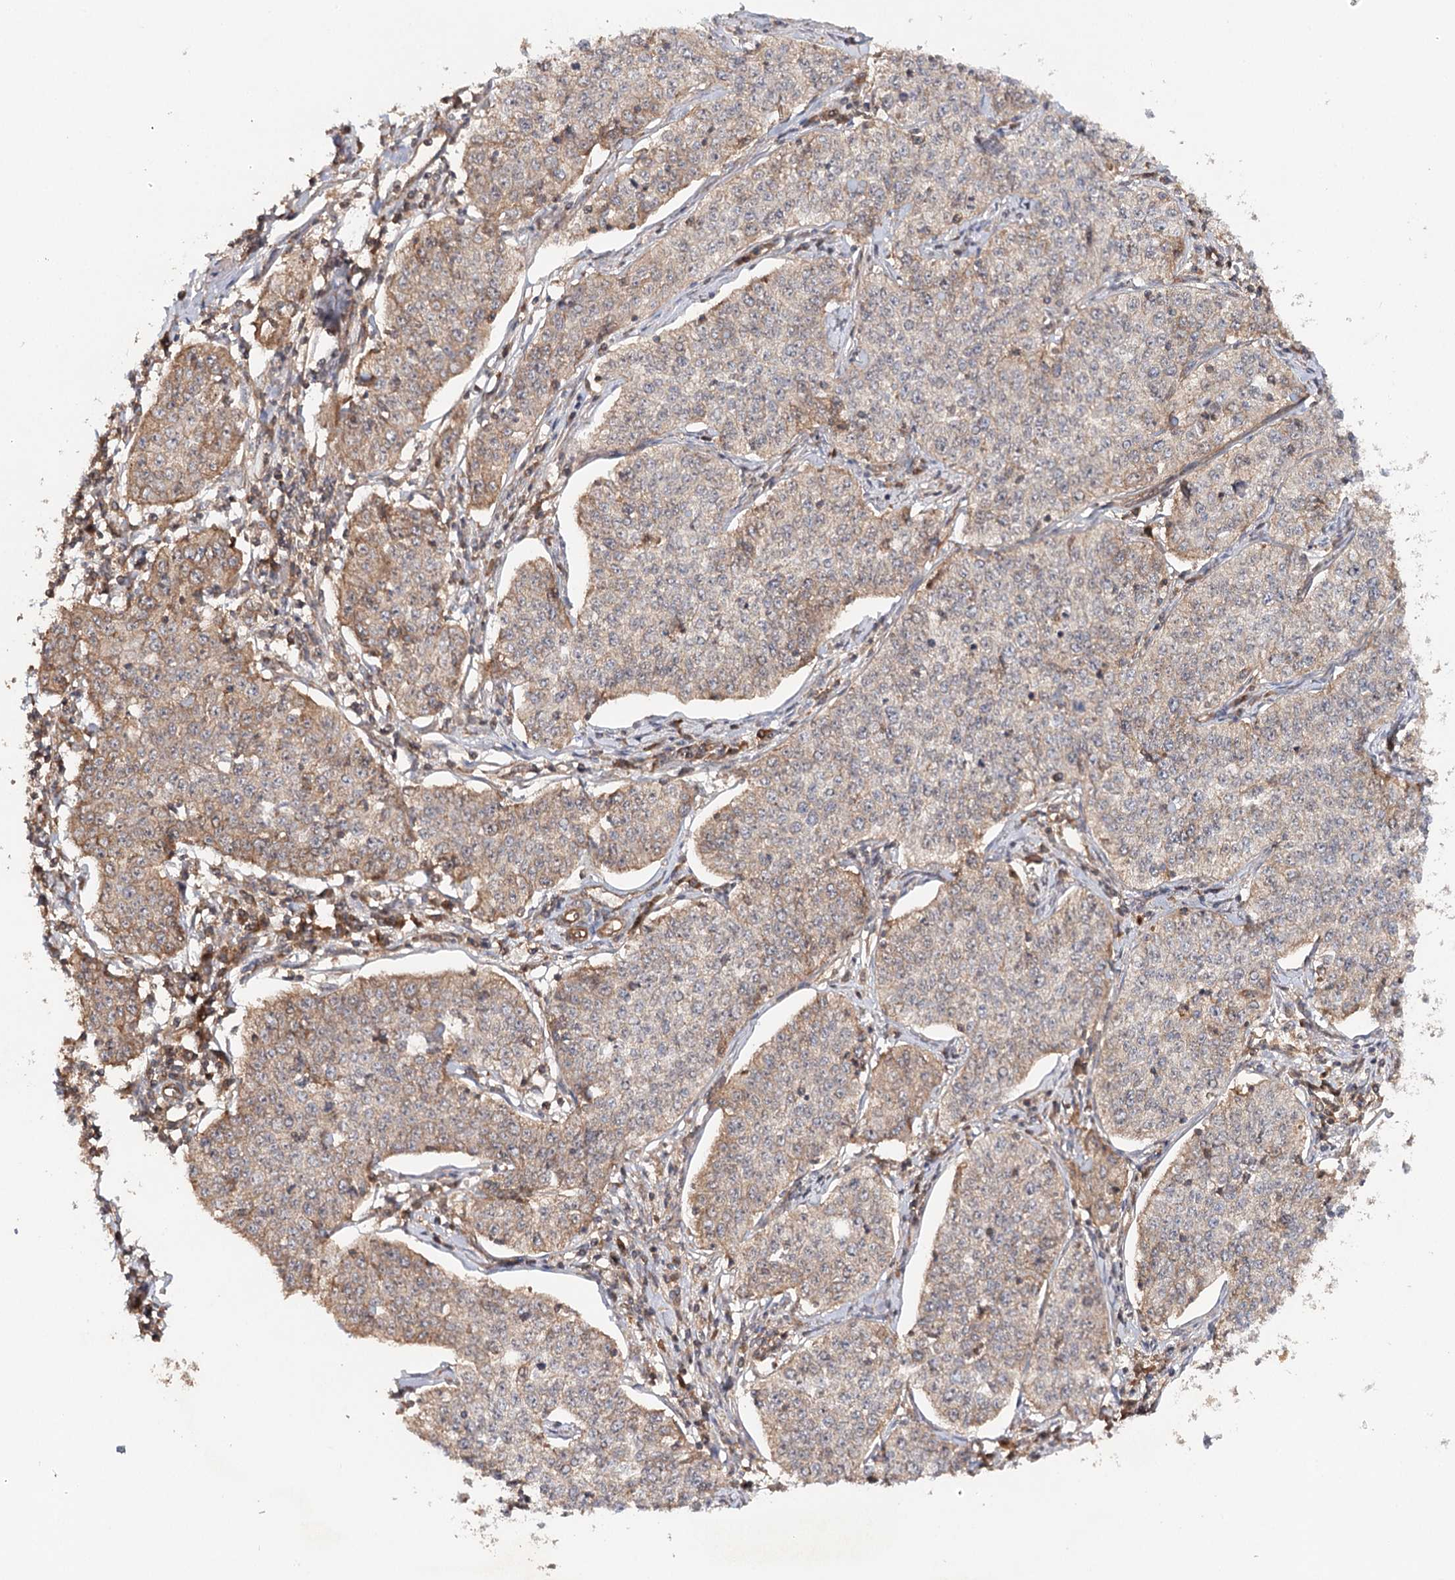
{"staining": {"intensity": "weak", "quantity": "<25%", "location": "cytoplasmic/membranous"}, "tissue": "cervical cancer", "cell_type": "Tumor cells", "image_type": "cancer", "snomed": [{"axis": "morphology", "description": "Squamous cell carcinoma, NOS"}, {"axis": "topography", "description": "Cervix"}], "caption": "Cervical cancer was stained to show a protein in brown. There is no significant positivity in tumor cells.", "gene": "BCR", "patient": {"sex": "female", "age": 35}}